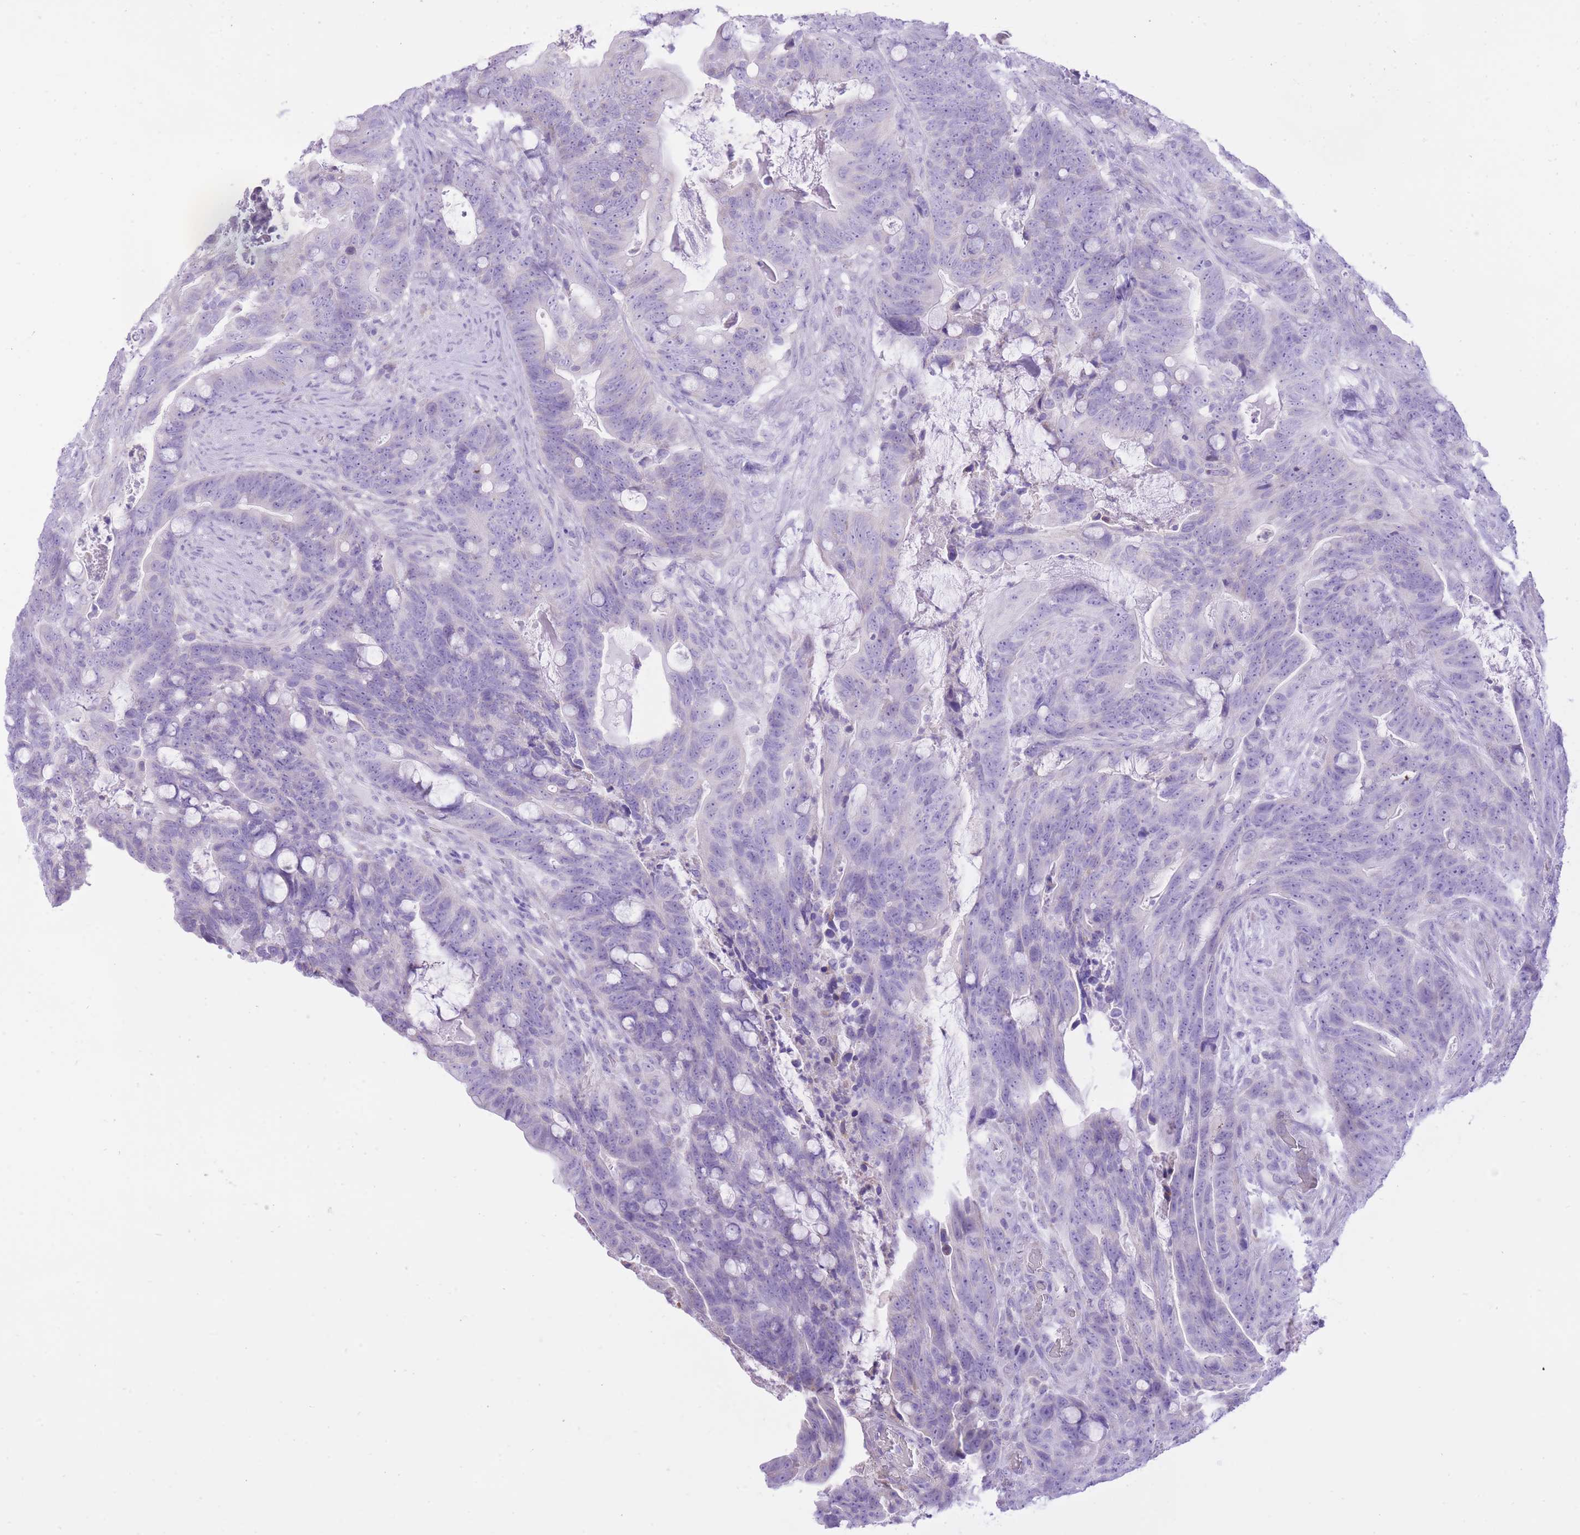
{"staining": {"intensity": "negative", "quantity": "none", "location": "none"}, "tissue": "colorectal cancer", "cell_type": "Tumor cells", "image_type": "cancer", "snomed": [{"axis": "morphology", "description": "Adenocarcinoma, NOS"}, {"axis": "topography", "description": "Colon"}], "caption": "The immunohistochemistry photomicrograph has no significant positivity in tumor cells of colorectal adenocarcinoma tissue. (Stains: DAB (3,3'-diaminobenzidine) IHC with hematoxylin counter stain, Microscopy: brightfield microscopy at high magnification).", "gene": "SLC4A4", "patient": {"sex": "female", "age": 82}}